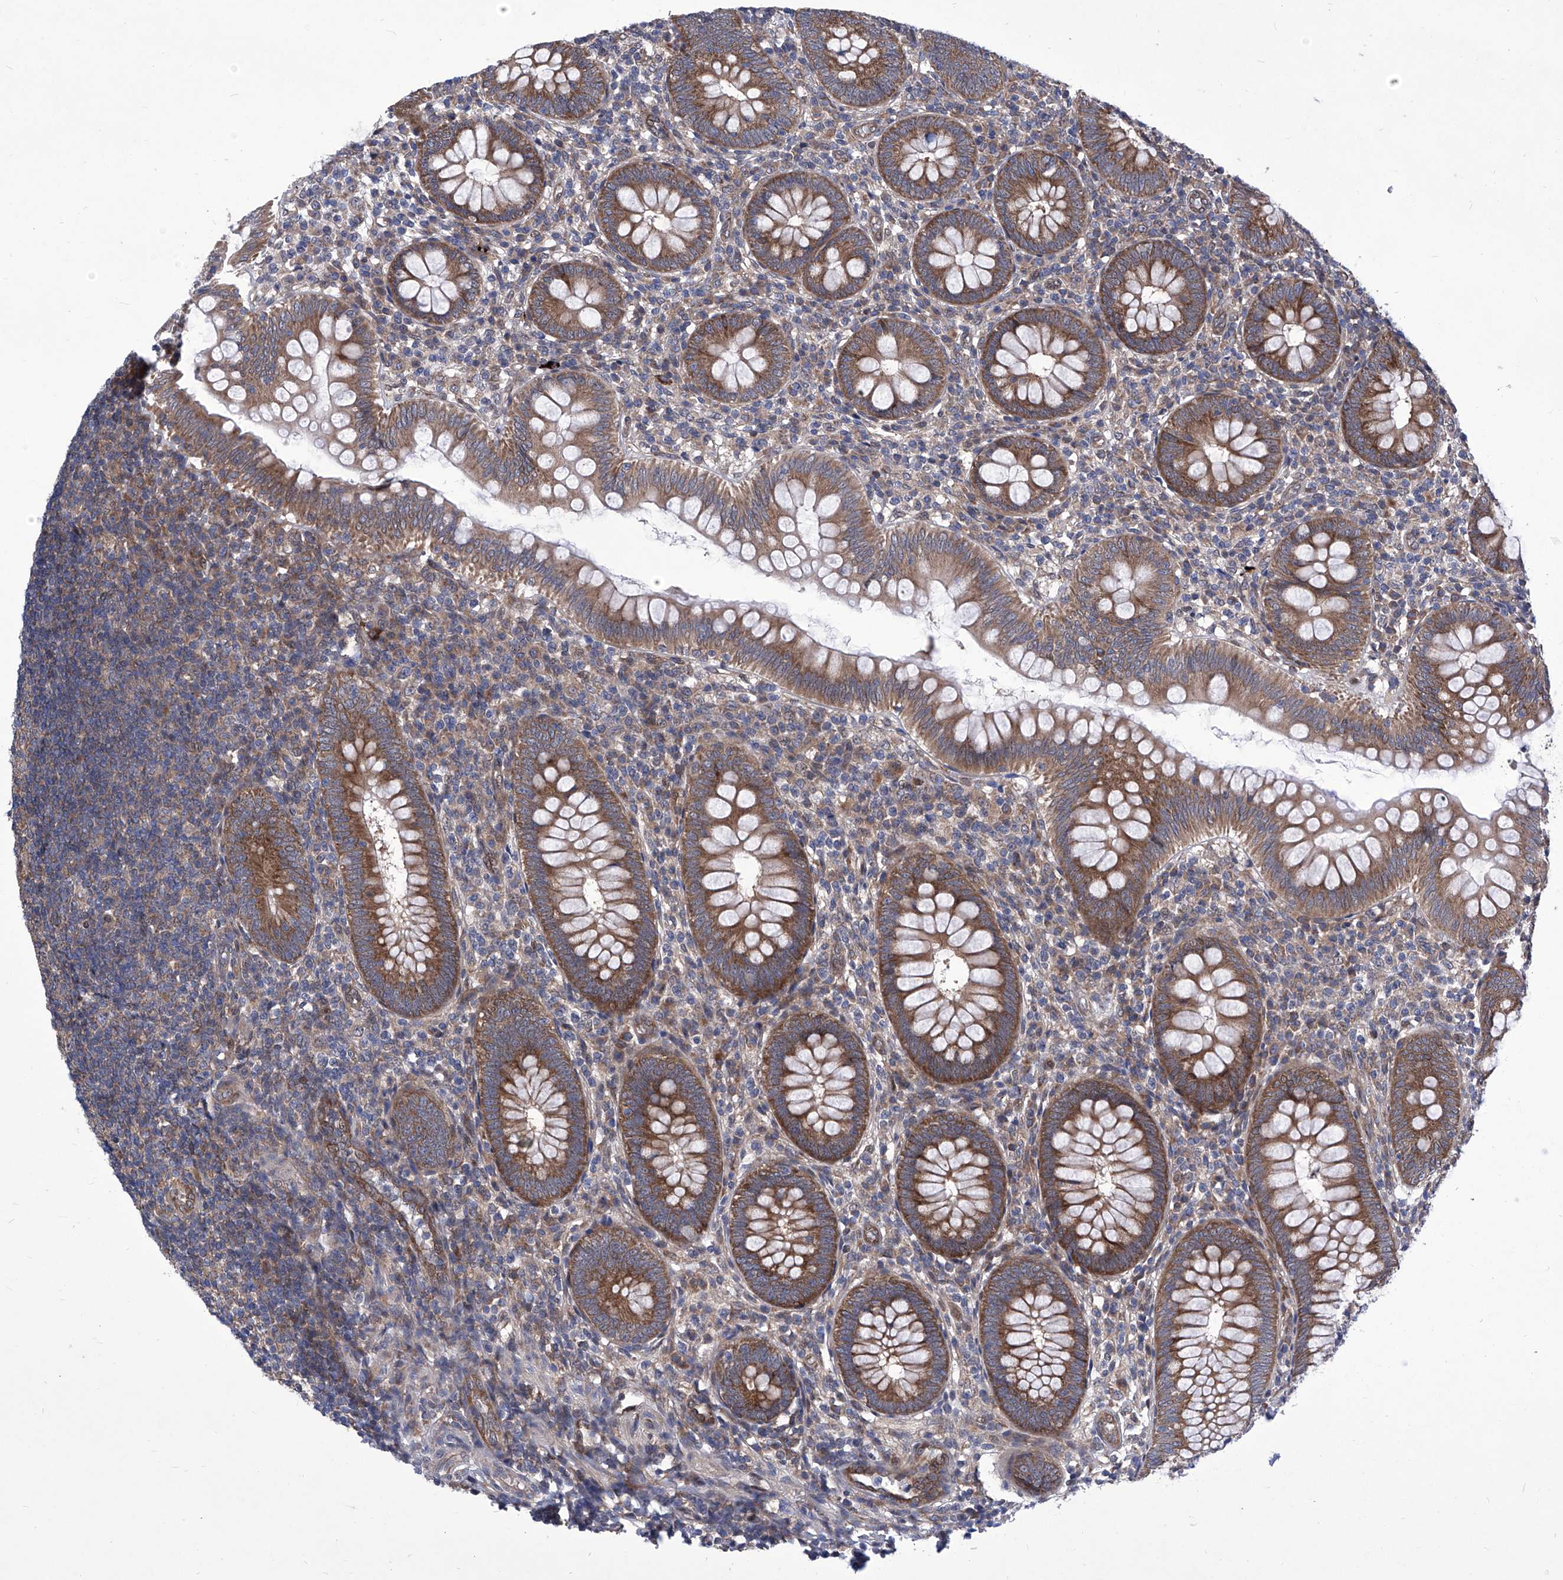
{"staining": {"intensity": "strong", "quantity": ">75%", "location": "cytoplasmic/membranous"}, "tissue": "appendix", "cell_type": "Glandular cells", "image_type": "normal", "snomed": [{"axis": "morphology", "description": "Normal tissue, NOS"}, {"axis": "topography", "description": "Appendix"}], "caption": "Human appendix stained with a brown dye reveals strong cytoplasmic/membranous positive positivity in approximately >75% of glandular cells.", "gene": "KTI12", "patient": {"sex": "male", "age": 14}}